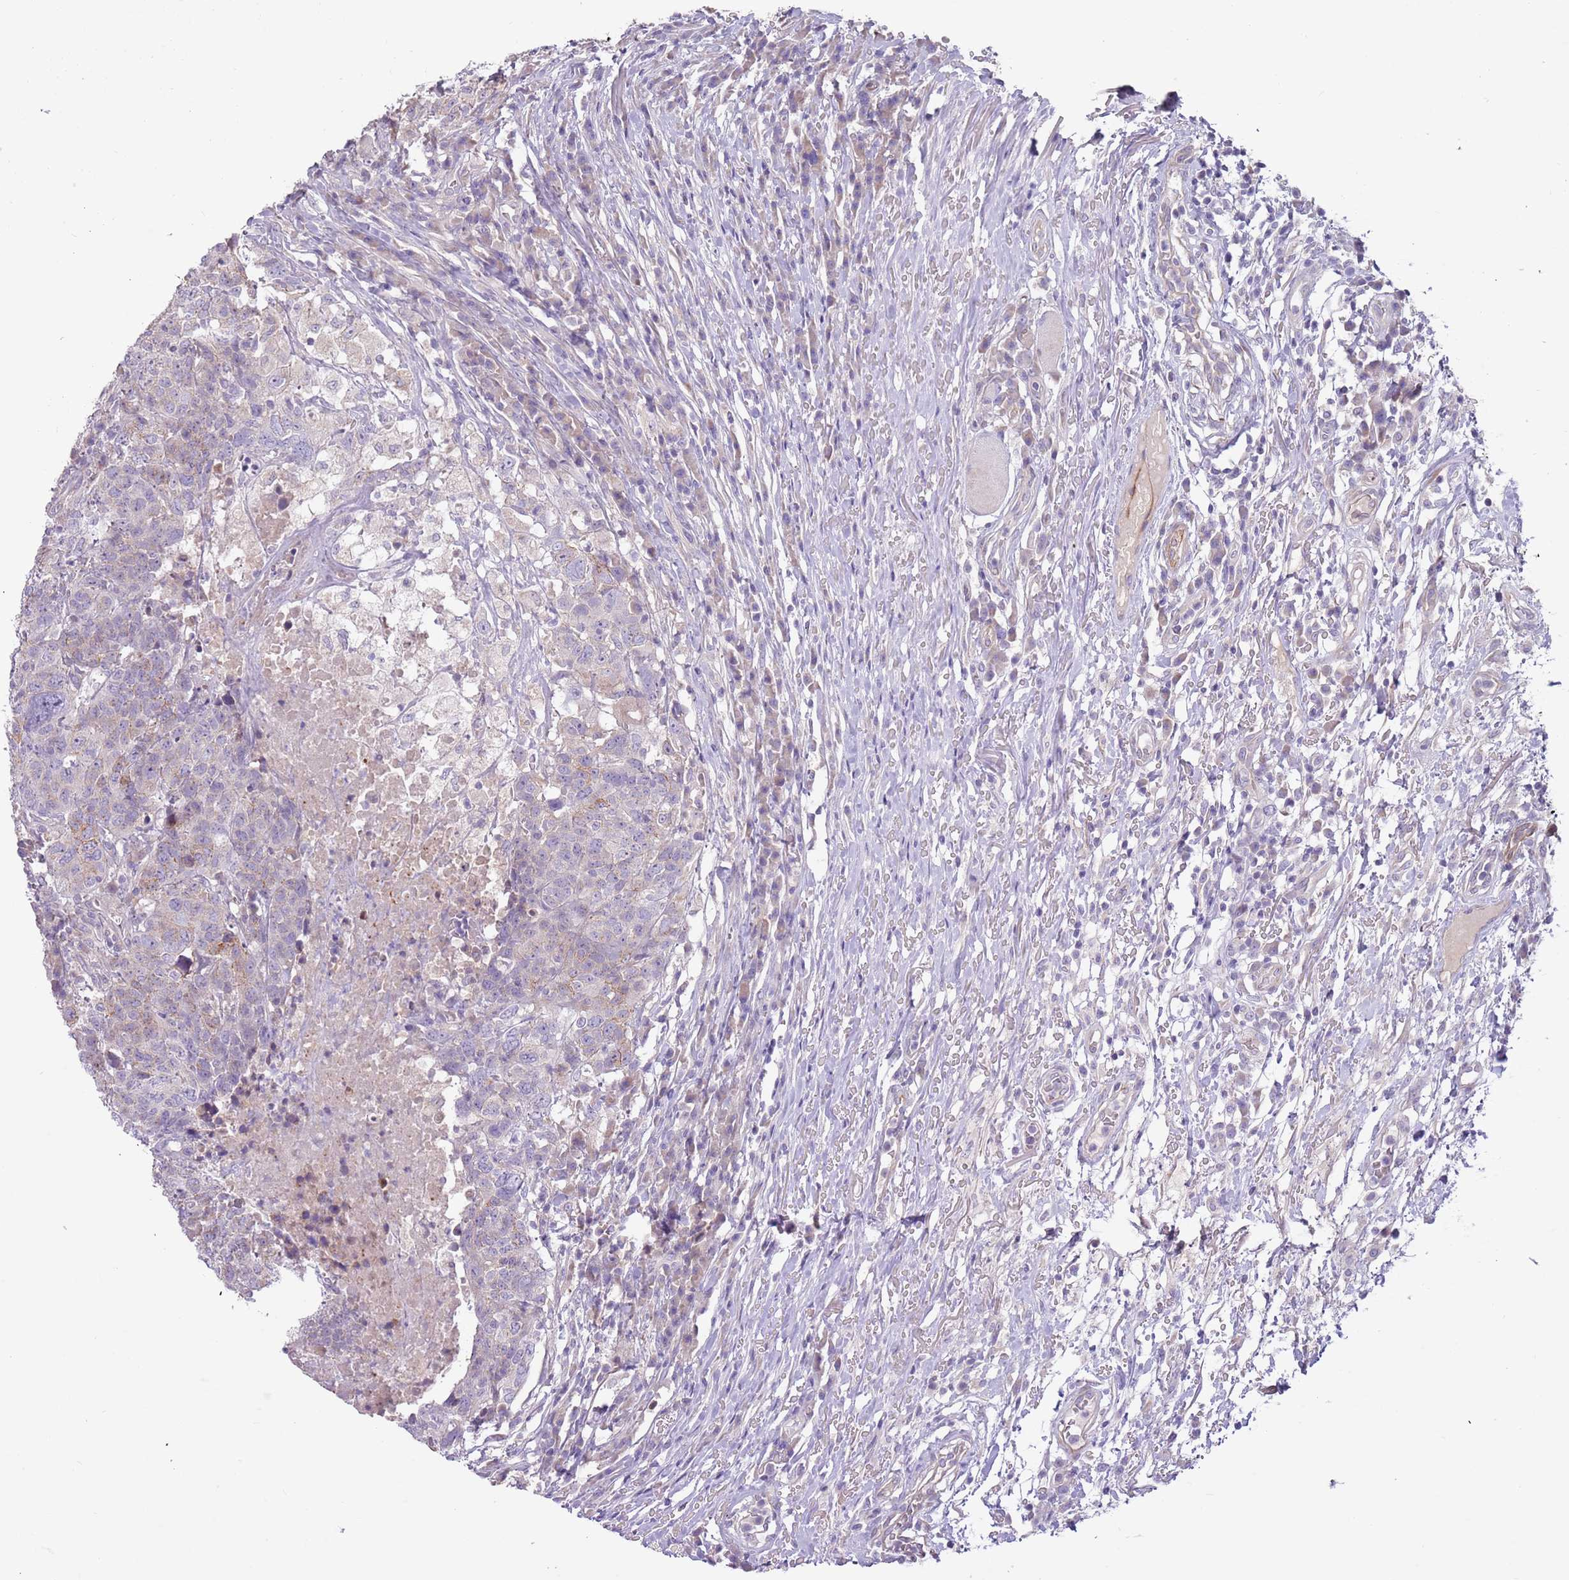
{"staining": {"intensity": "weak", "quantity": "<25%", "location": "cytoplasmic/membranous"}, "tissue": "head and neck cancer", "cell_type": "Tumor cells", "image_type": "cancer", "snomed": [{"axis": "morphology", "description": "Normal tissue, NOS"}, {"axis": "morphology", "description": "Squamous cell carcinoma, NOS"}, {"axis": "topography", "description": "Skeletal muscle"}, {"axis": "topography", "description": "Vascular tissue"}, {"axis": "topography", "description": "Peripheral nerve tissue"}, {"axis": "topography", "description": "Head-Neck"}], "caption": "Immunohistochemistry image of neoplastic tissue: head and neck cancer (squamous cell carcinoma) stained with DAB (3,3'-diaminobenzidine) shows no significant protein staining in tumor cells.", "gene": "MRO", "patient": {"sex": "male", "age": 66}}